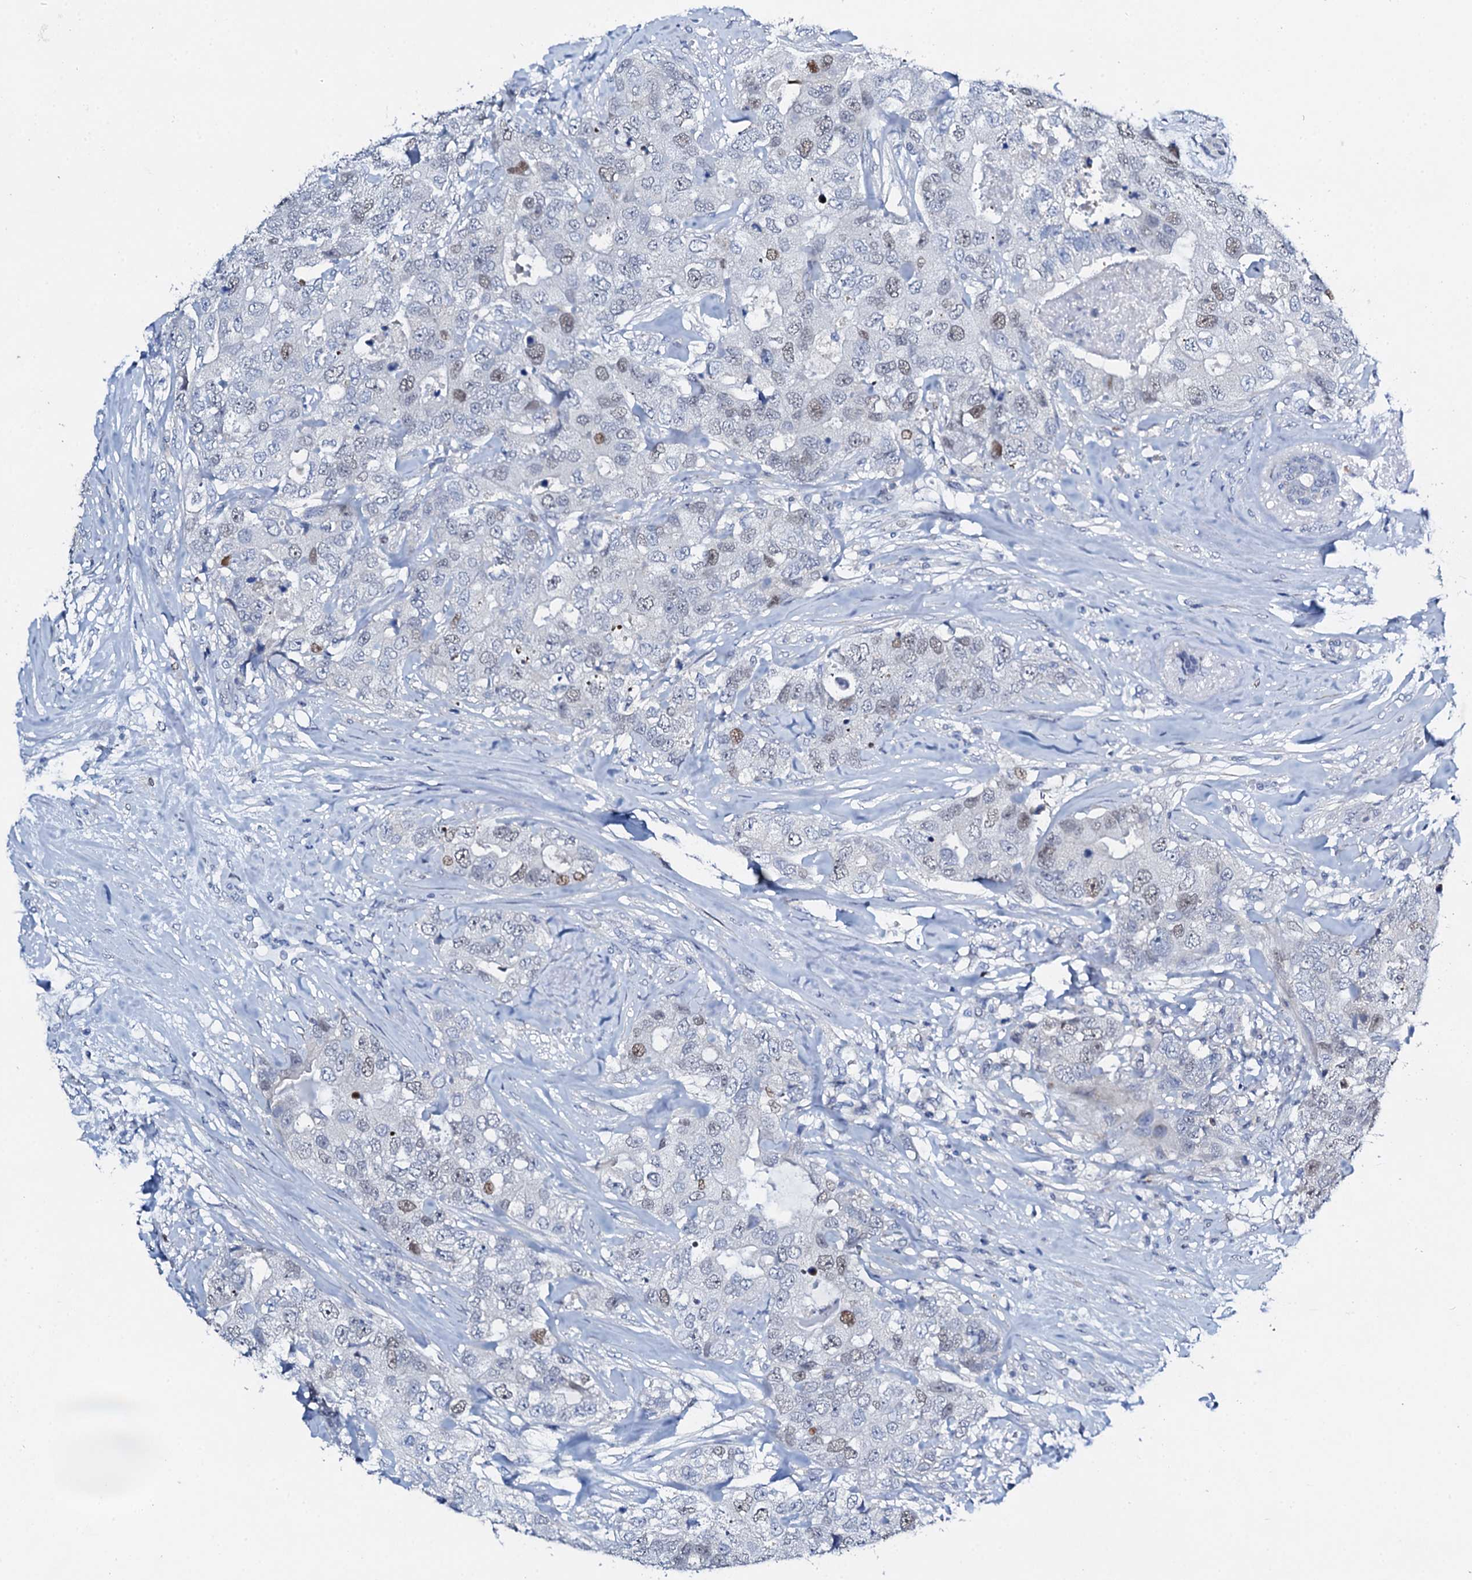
{"staining": {"intensity": "weak", "quantity": "25%-75%", "location": "nuclear"}, "tissue": "breast cancer", "cell_type": "Tumor cells", "image_type": "cancer", "snomed": [{"axis": "morphology", "description": "Duct carcinoma"}, {"axis": "topography", "description": "Breast"}], "caption": "Immunohistochemistry (IHC) staining of breast cancer (infiltrating ductal carcinoma), which exhibits low levels of weak nuclear positivity in approximately 25%-75% of tumor cells indicating weak nuclear protein staining. The staining was performed using DAB (brown) for protein detection and nuclei were counterstained in hematoxylin (blue).", "gene": "NUDT13", "patient": {"sex": "female", "age": 62}}